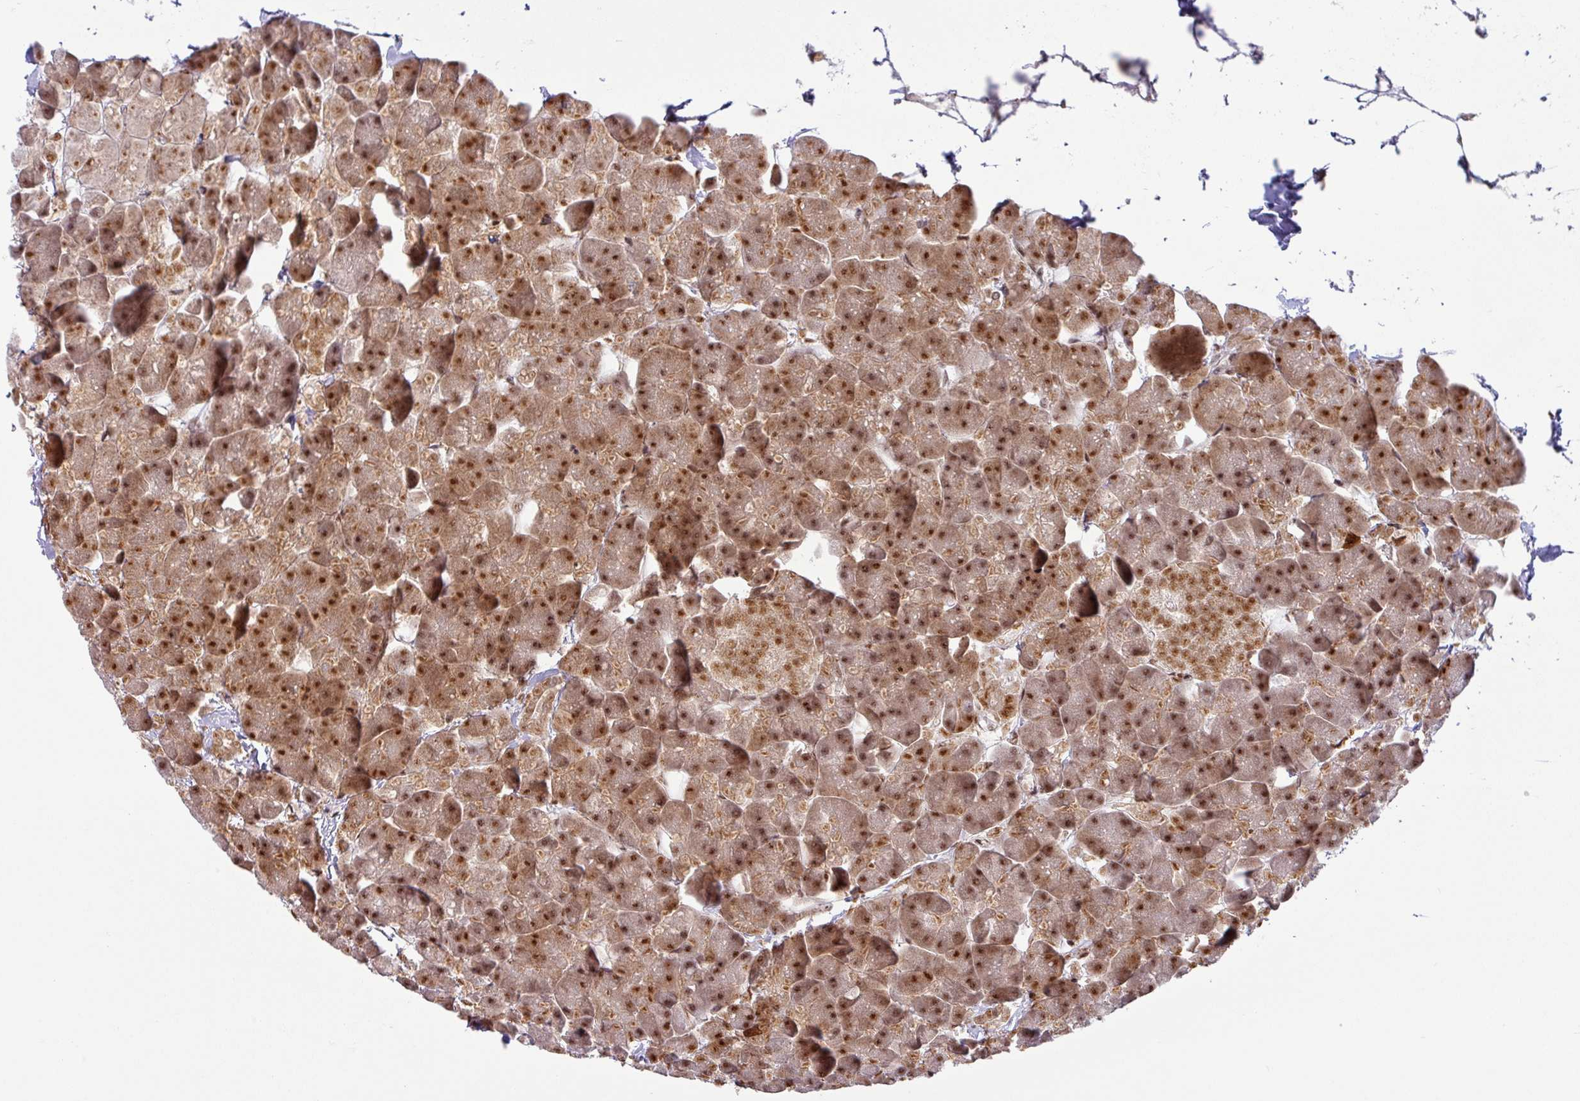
{"staining": {"intensity": "strong", "quantity": ">75%", "location": "cytoplasmic/membranous,nuclear"}, "tissue": "pancreas", "cell_type": "Exocrine glandular cells", "image_type": "normal", "snomed": [{"axis": "morphology", "description": "Normal tissue, NOS"}, {"axis": "topography", "description": "Pancreas"}], "caption": "A high amount of strong cytoplasmic/membranous,nuclear staining is appreciated in about >75% of exocrine glandular cells in unremarkable pancreas.", "gene": "SRSF2", "patient": {"sex": "male", "age": 35}}